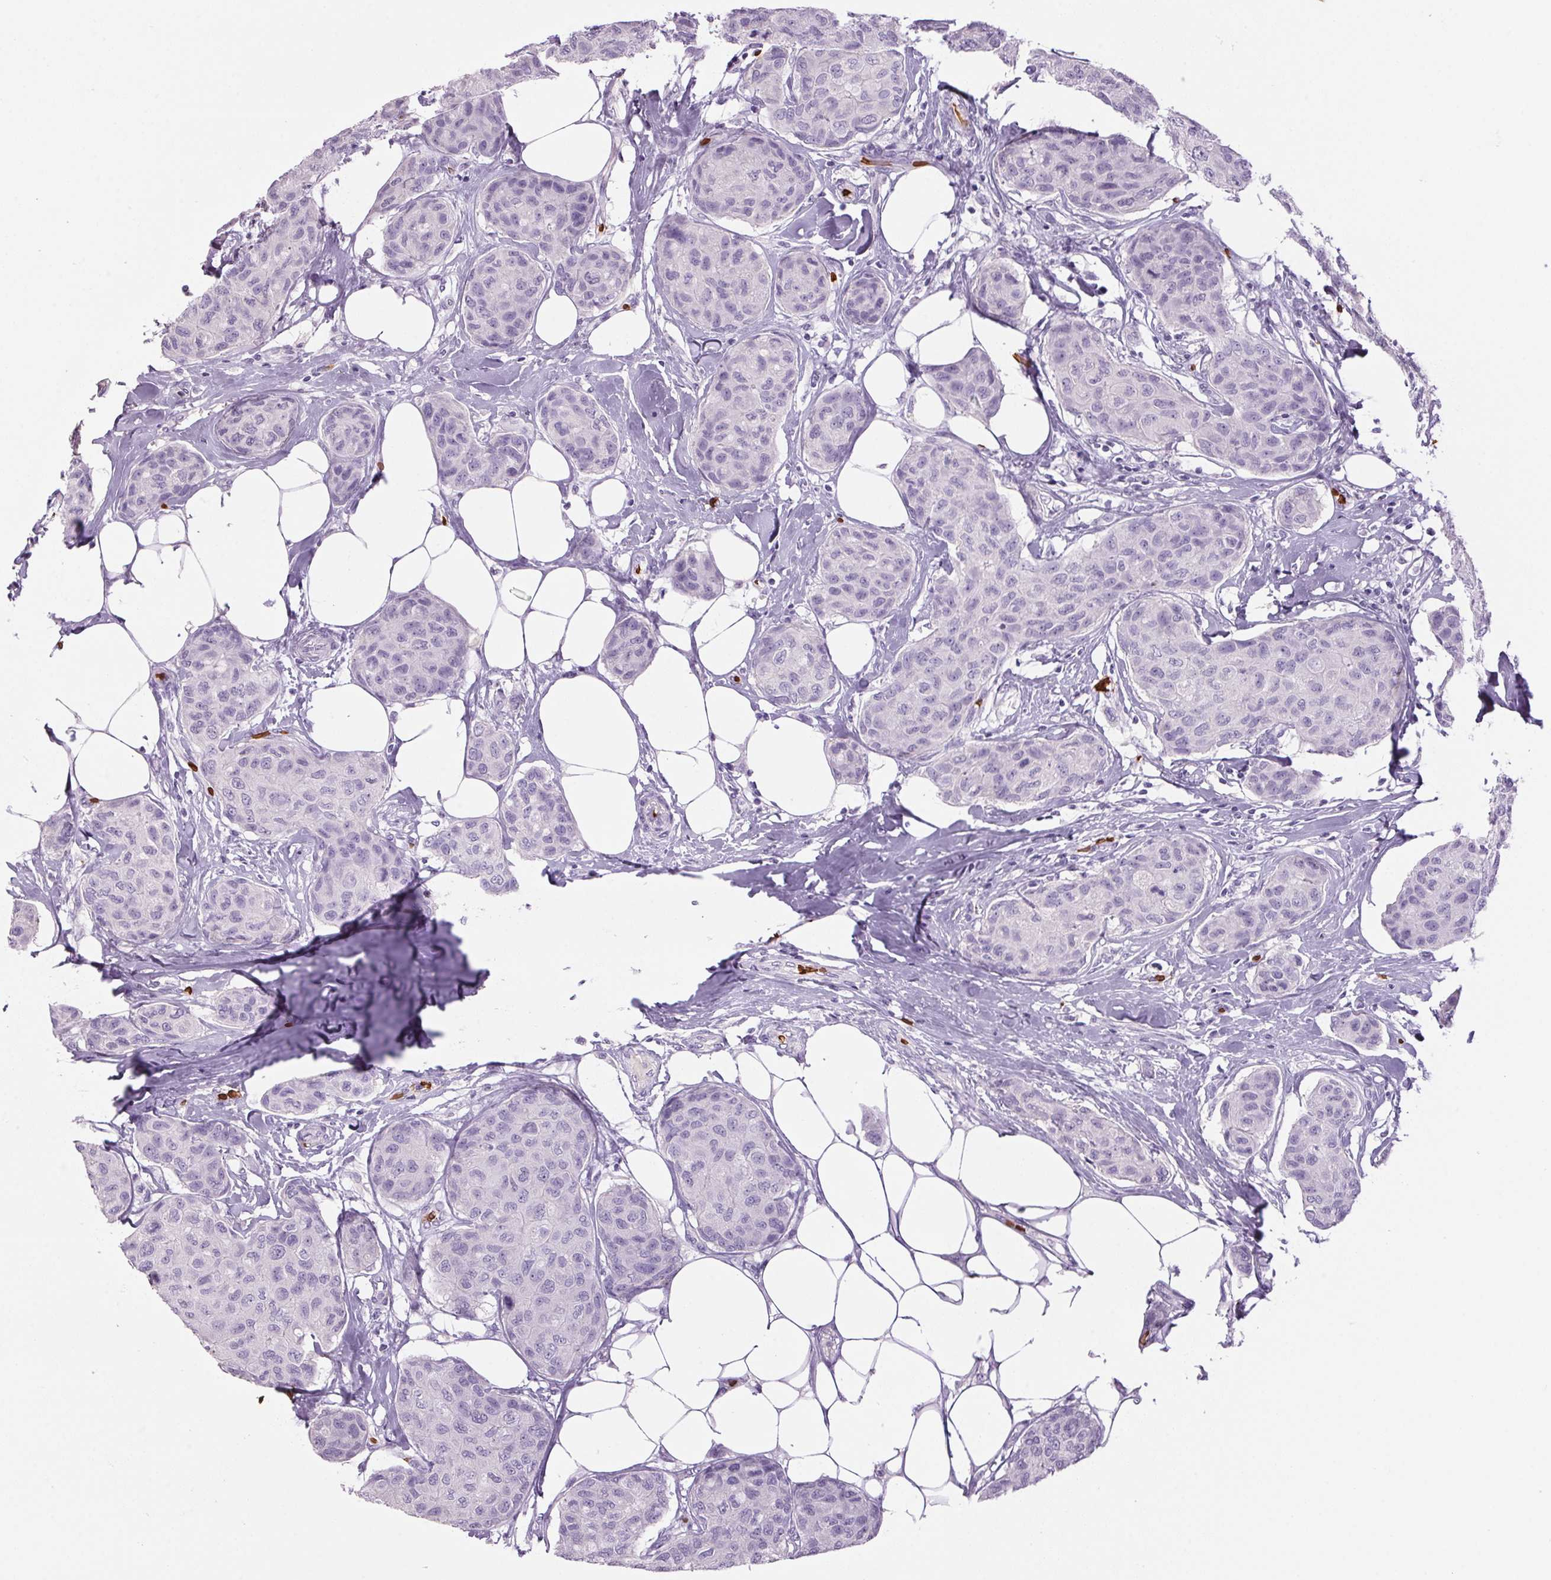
{"staining": {"intensity": "negative", "quantity": "none", "location": "none"}, "tissue": "breast cancer", "cell_type": "Tumor cells", "image_type": "cancer", "snomed": [{"axis": "morphology", "description": "Duct carcinoma"}, {"axis": "topography", "description": "Breast"}], "caption": "Photomicrograph shows no protein staining in tumor cells of breast infiltrating ductal carcinoma tissue.", "gene": "HBQ1", "patient": {"sex": "female", "age": 80}}